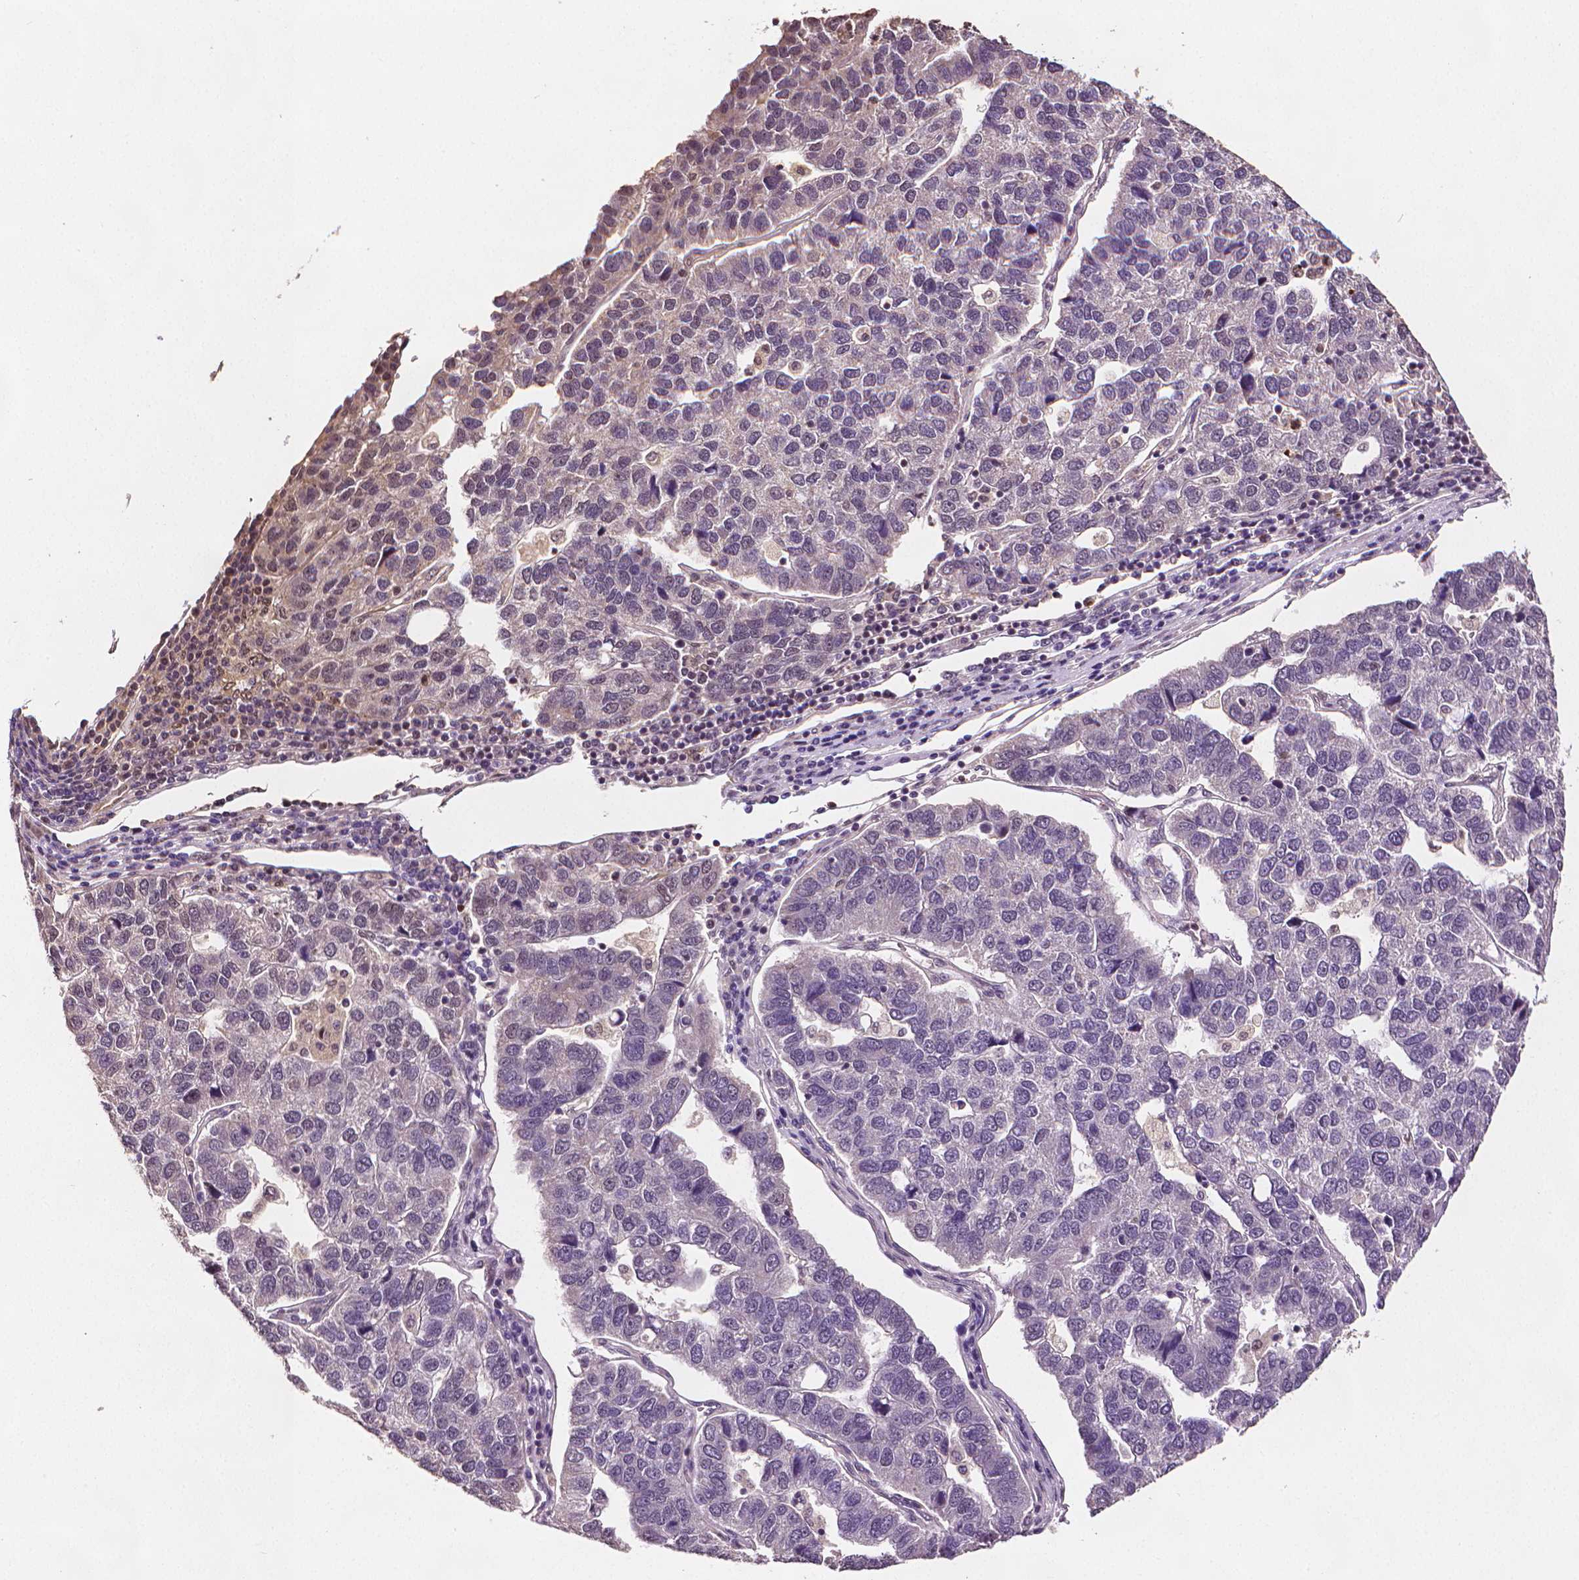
{"staining": {"intensity": "negative", "quantity": "none", "location": "none"}, "tissue": "pancreatic cancer", "cell_type": "Tumor cells", "image_type": "cancer", "snomed": [{"axis": "morphology", "description": "Adenocarcinoma, NOS"}, {"axis": "topography", "description": "Pancreas"}], "caption": "DAB immunohistochemical staining of pancreatic cancer (adenocarcinoma) exhibits no significant expression in tumor cells.", "gene": "STAT3", "patient": {"sex": "female", "age": 61}}